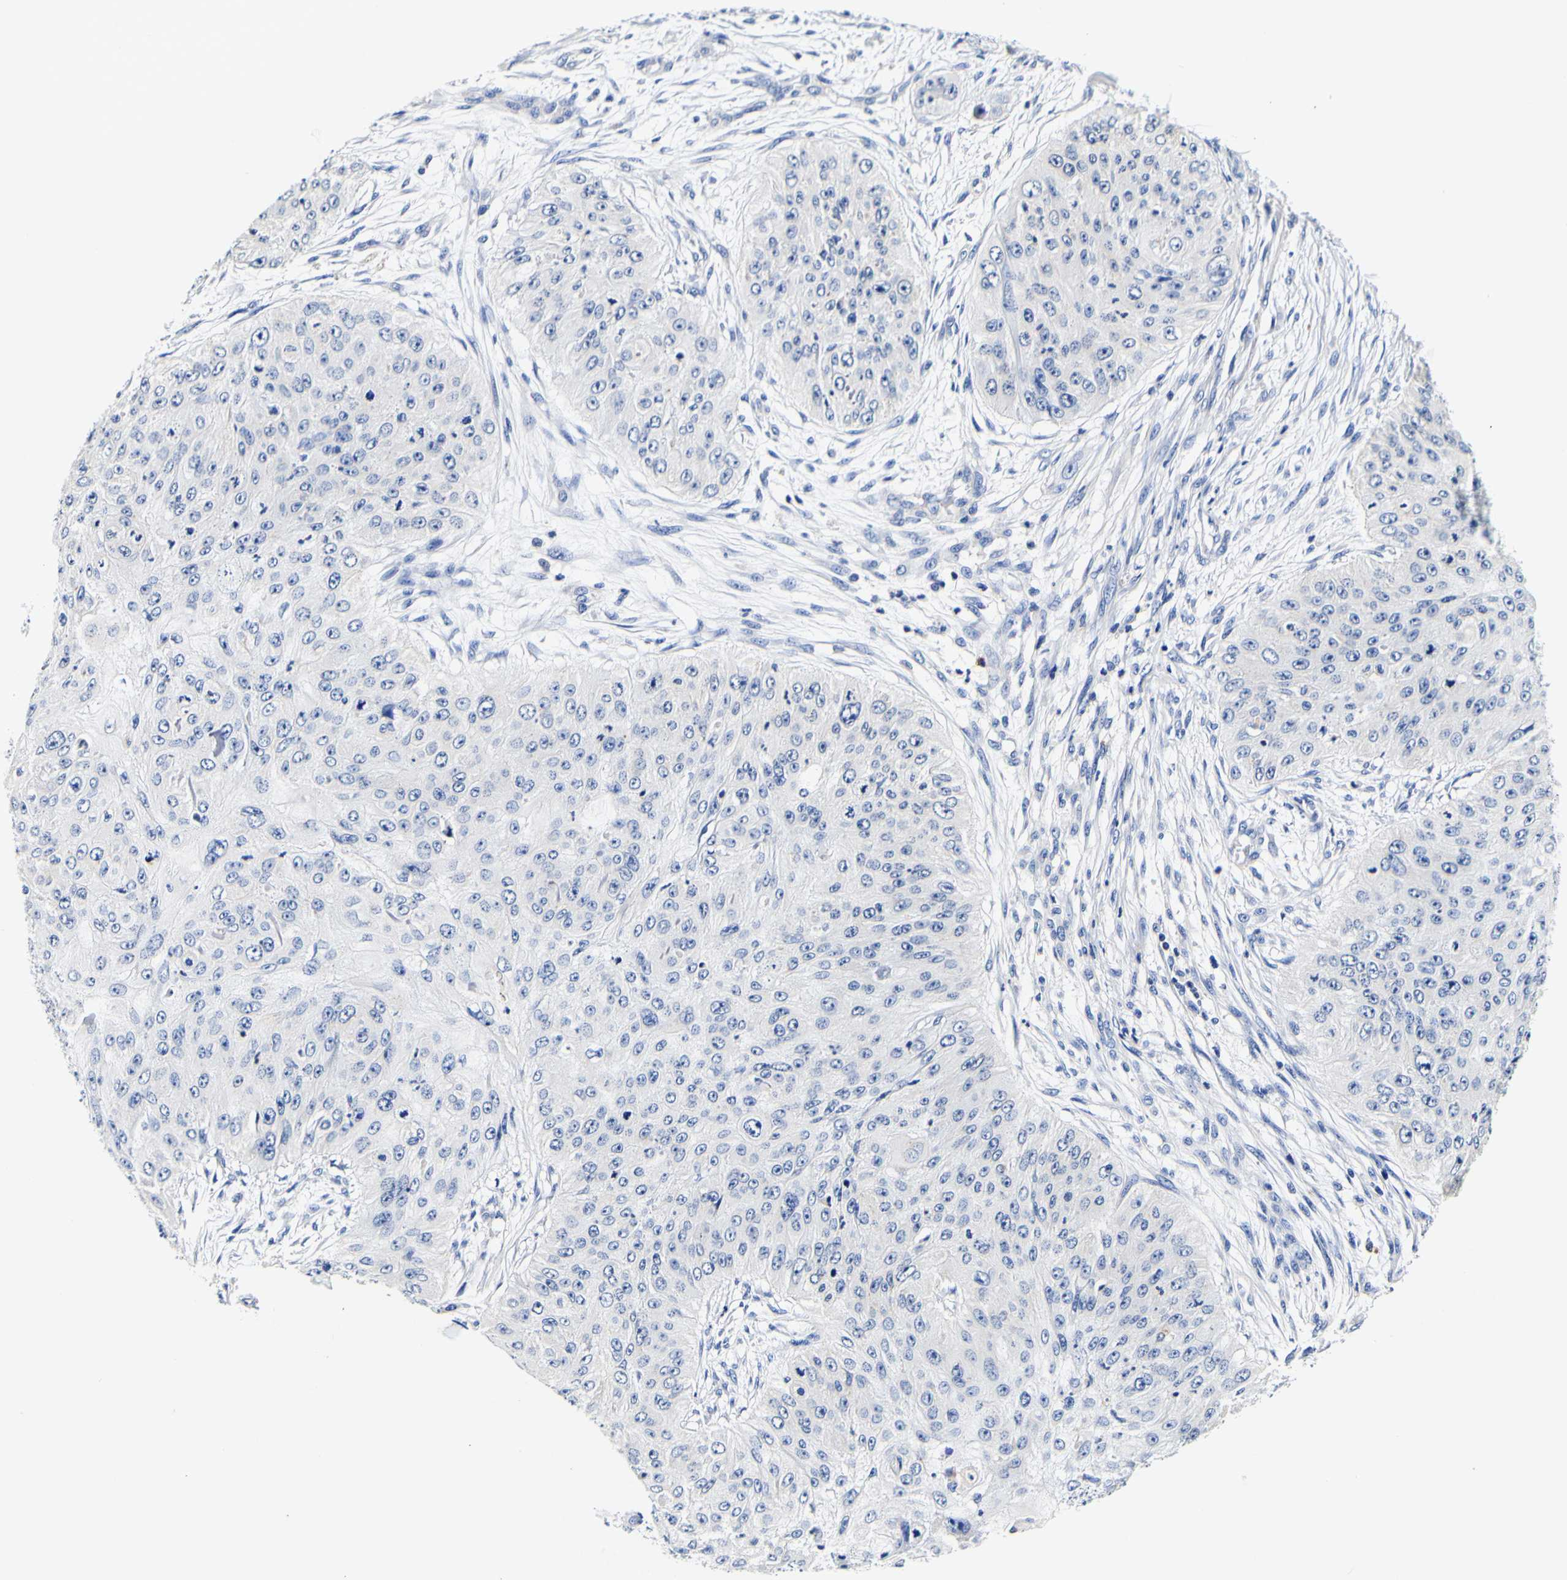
{"staining": {"intensity": "negative", "quantity": "none", "location": "none"}, "tissue": "skin cancer", "cell_type": "Tumor cells", "image_type": "cancer", "snomed": [{"axis": "morphology", "description": "Squamous cell carcinoma, NOS"}, {"axis": "topography", "description": "Skin"}], "caption": "This is a micrograph of immunohistochemistry (IHC) staining of skin cancer, which shows no positivity in tumor cells.", "gene": "CAMK4", "patient": {"sex": "female", "age": 80}}